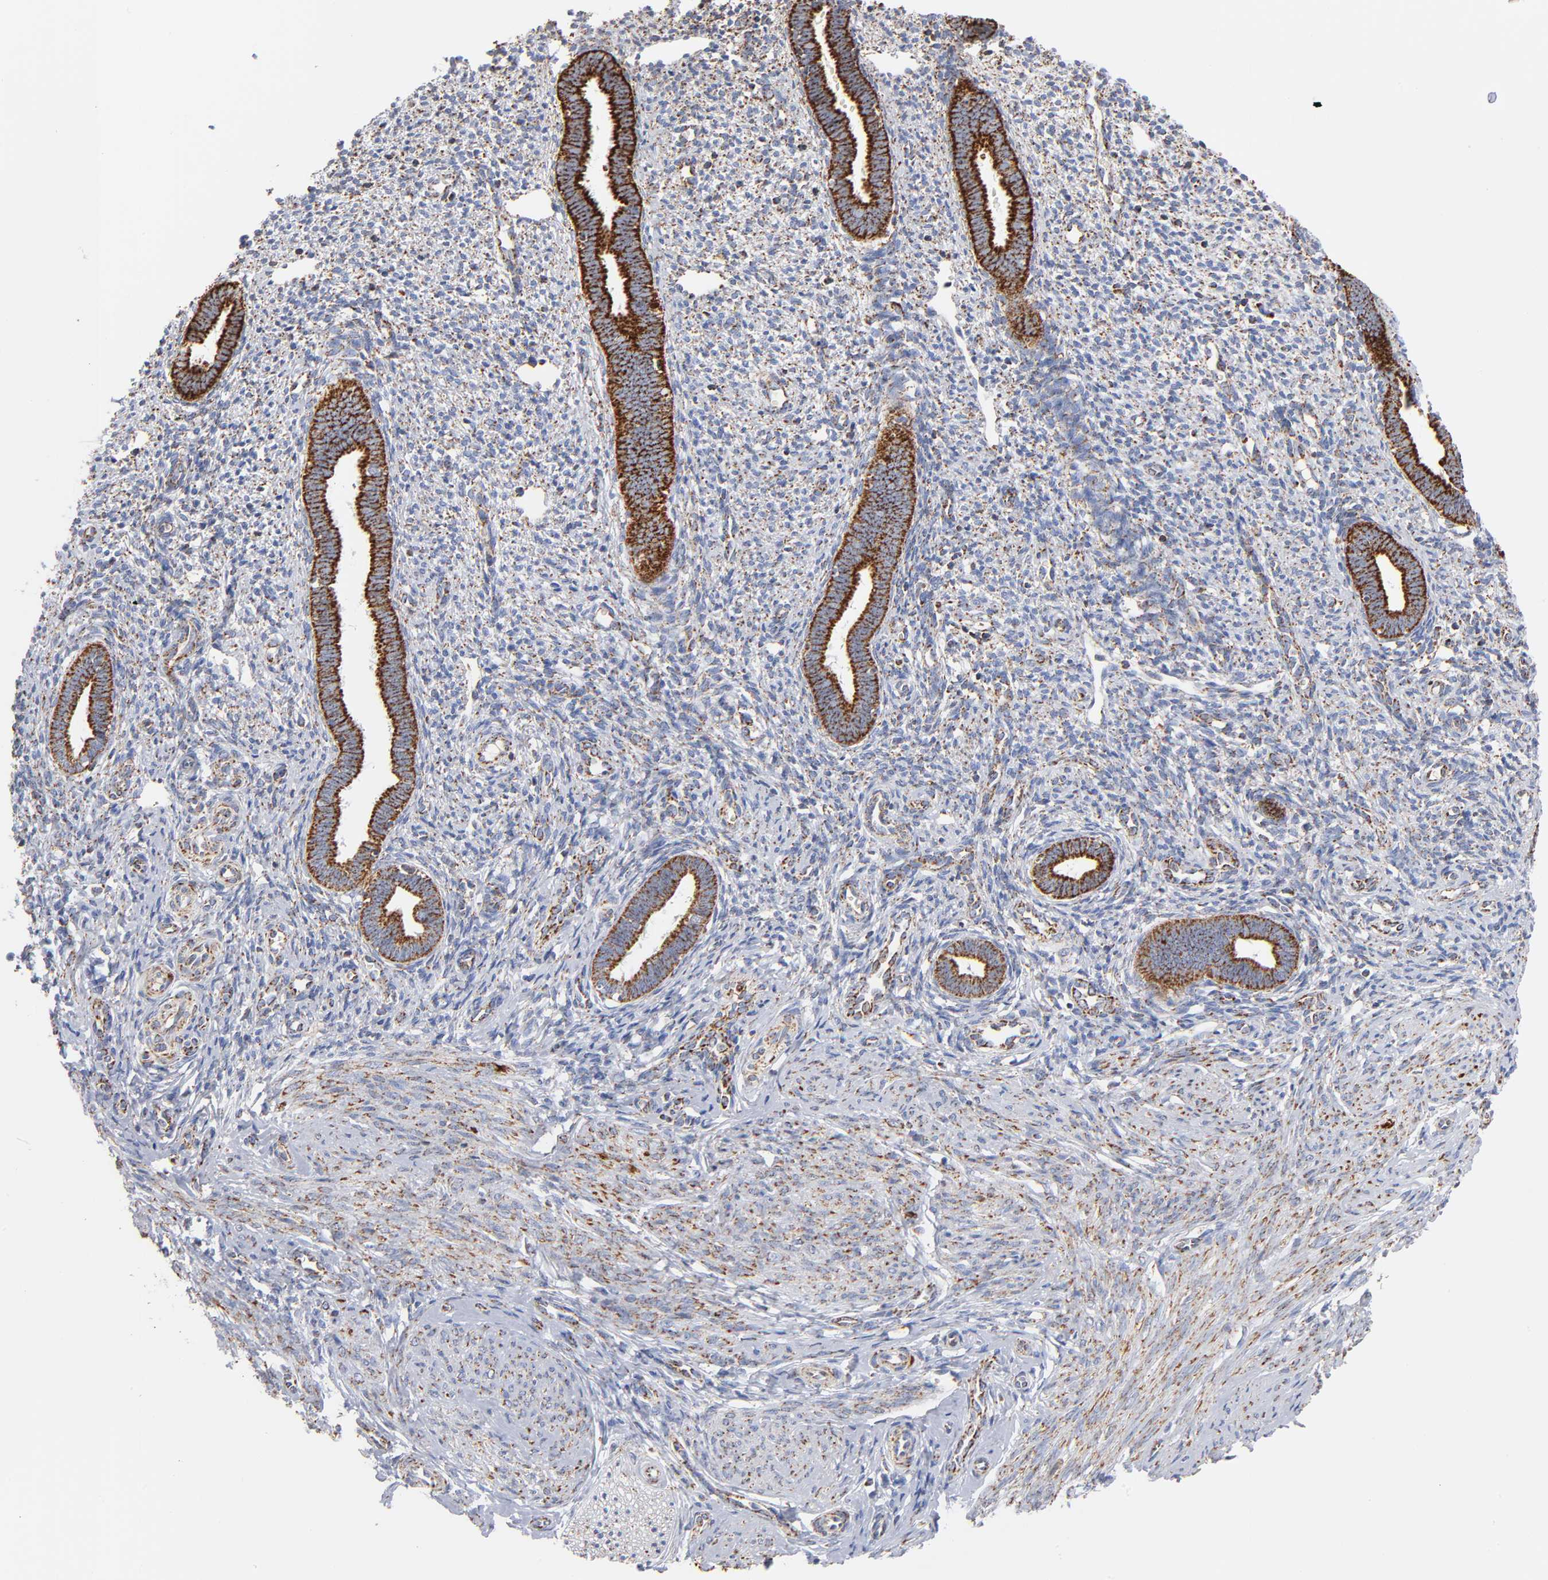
{"staining": {"intensity": "moderate", "quantity": "25%-75%", "location": "cytoplasmic/membranous"}, "tissue": "endometrium", "cell_type": "Cells in endometrial stroma", "image_type": "normal", "snomed": [{"axis": "morphology", "description": "Normal tissue, NOS"}, {"axis": "topography", "description": "Endometrium"}], "caption": "Protein expression analysis of normal endometrium demonstrates moderate cytoplasmic/membranous positivity in approximately 25%-75% of cells in endometrial stroma.", "gene": "DIABLO", "patient": {"sex": "female", "age": 27}}